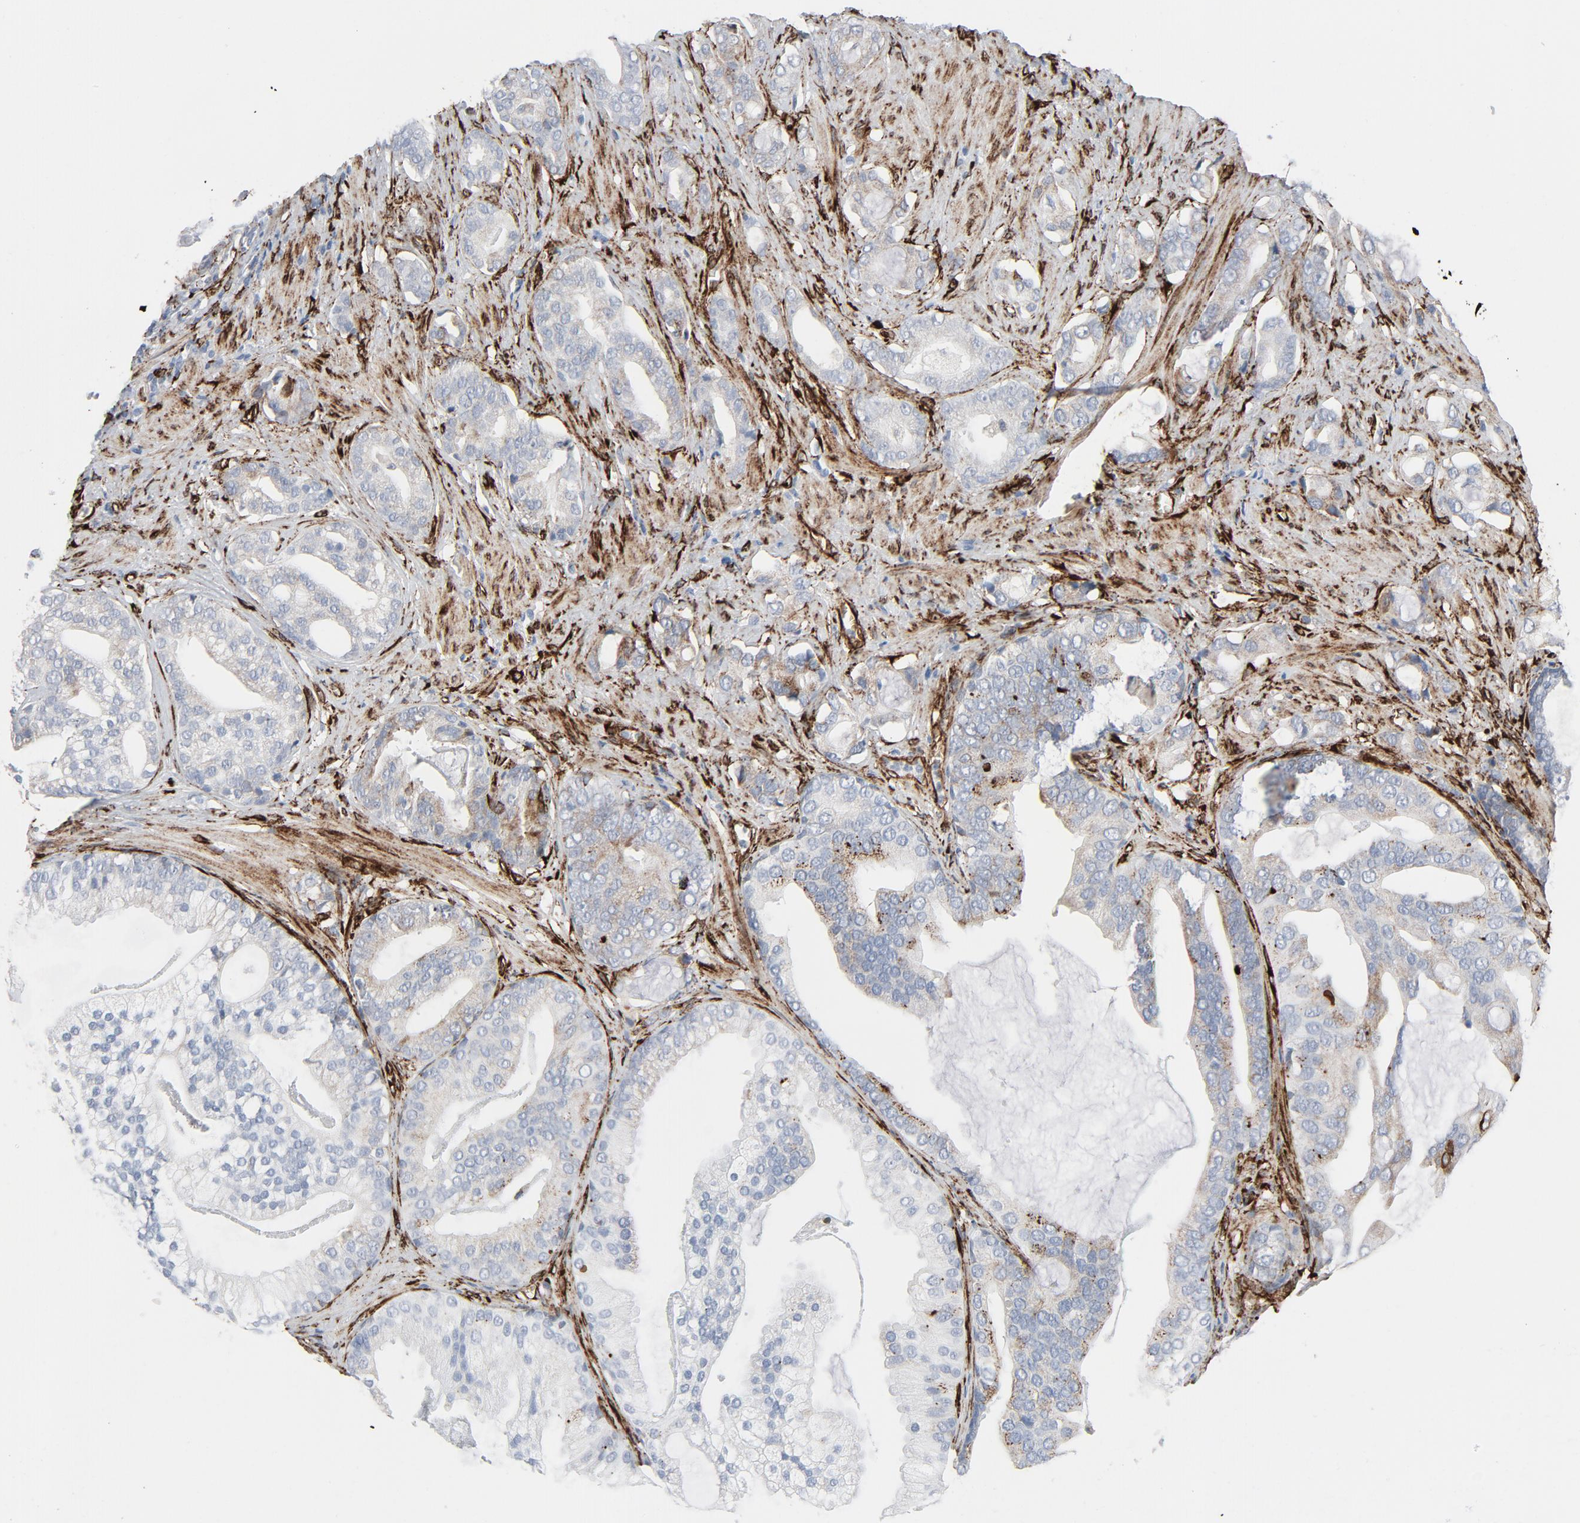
{"staining": {"intensity": "weak", "quantity": "25%-75%", "location": "cytoplasmic/membranous"}, "tissue": "prostate cancer", "cell_type": "Tumor cells", "image_type": "cancer", "snomed": [{"axis": "morphology", "description": "Adenocarcinoma, Medium grade"}, {"axis": "topography", "description": "Prostate"}], "caption": "DAB immunohistochemical staining of prostate medium-grade adenocarcinoma demonstrates weak cytoplasmic/membranous protein staining in about 25%-75% of tumor cells.", "gene": "SERPINH1", "patient": {"sex": "male", "age": 53}}